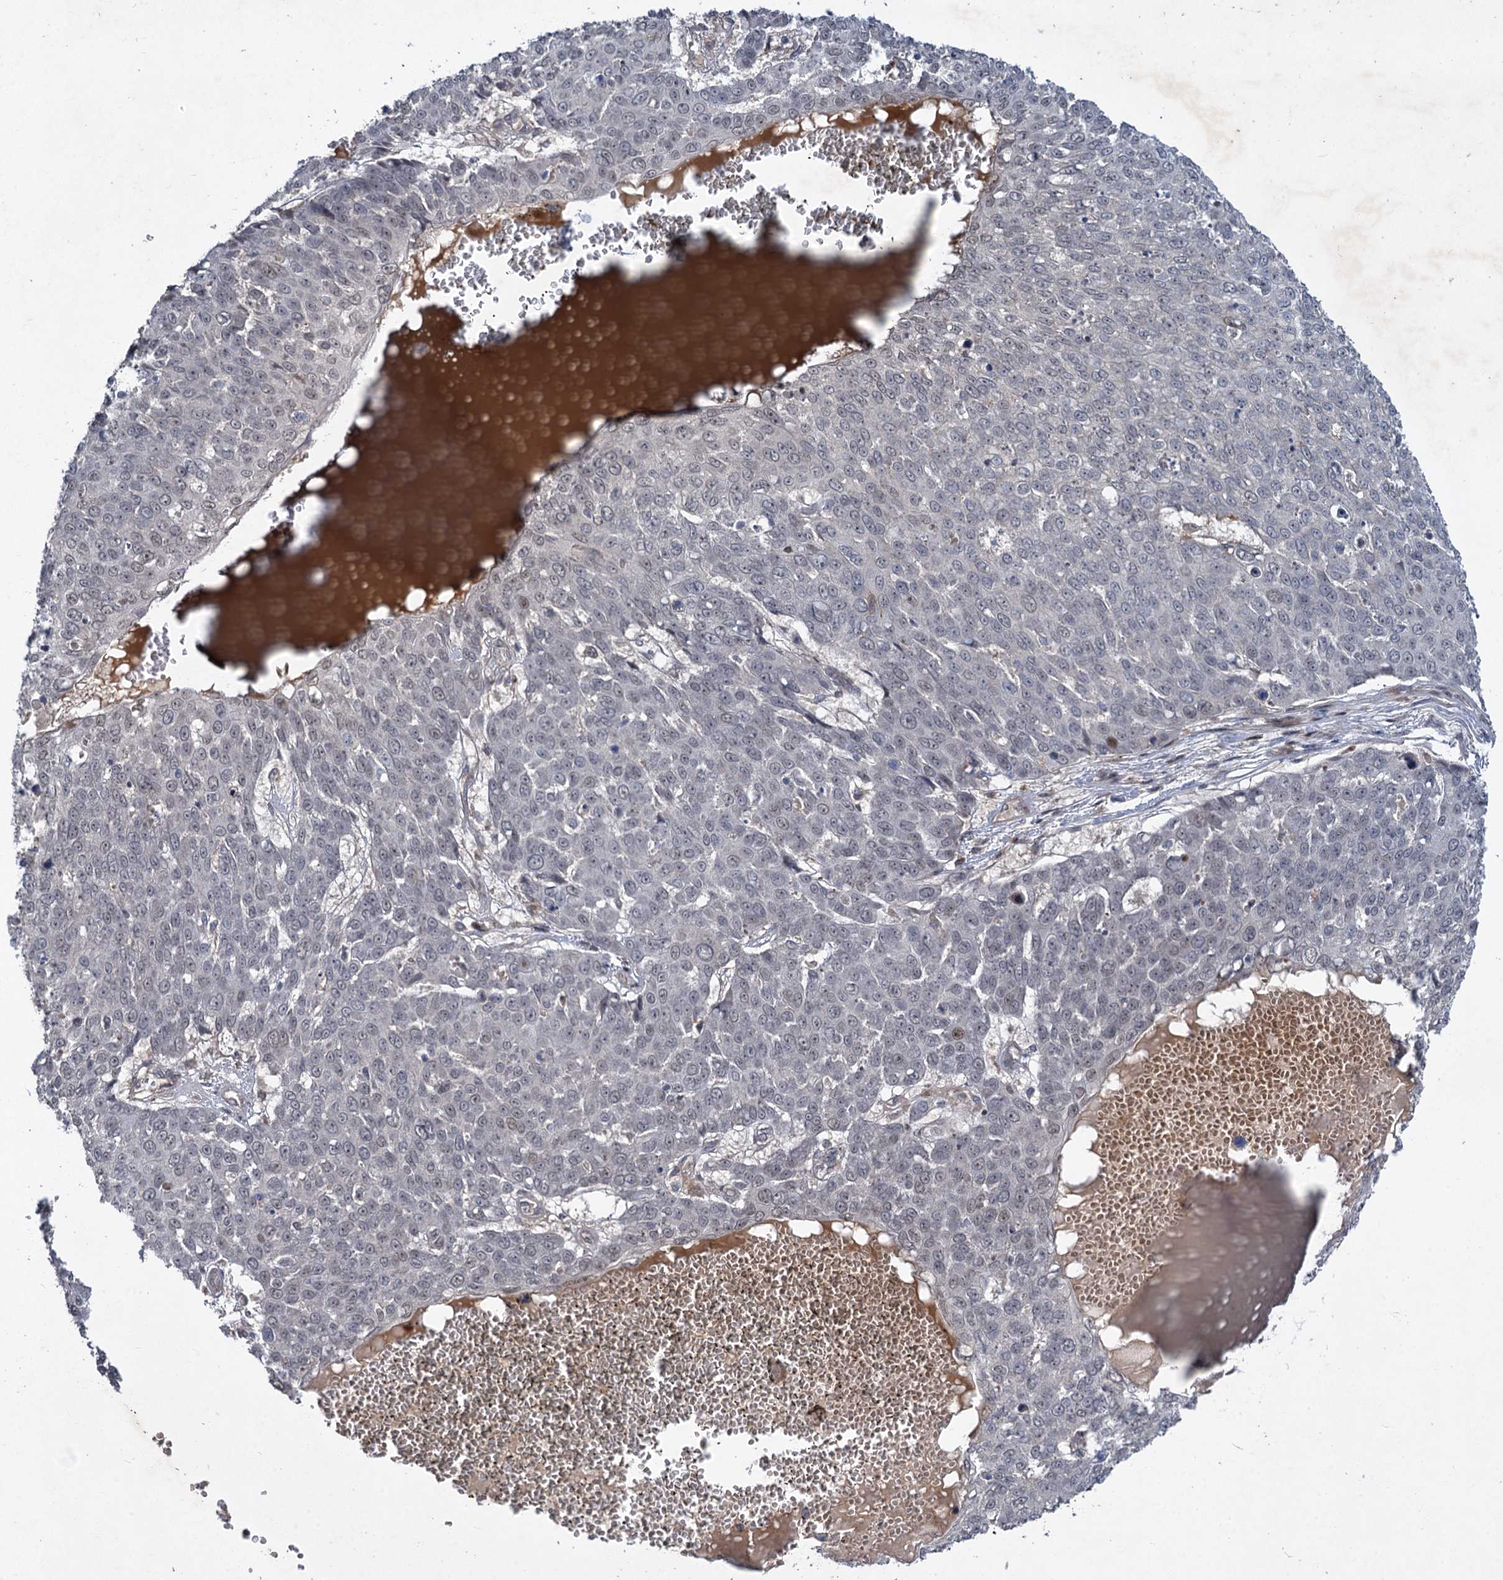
{"staining": {"intensity": "negative", "quantity": "none", "location": "none"}, "tissue": "skin cancer", "cell_type": "Tumor cells", "image_type": "cancer", "snomed": [{"axis": "morphology", "description": "Squamous cell carcinoma, NOS"}, {"axis": "topography", "description": "Skin"}], "caption": "The immunohistochemistry micrograph has no significant positivity in tumor cells of squamous cell carcinoma (skin) tissue.", "gene": "NUDT22", "patient": {"sex": "male", "age": 71}}